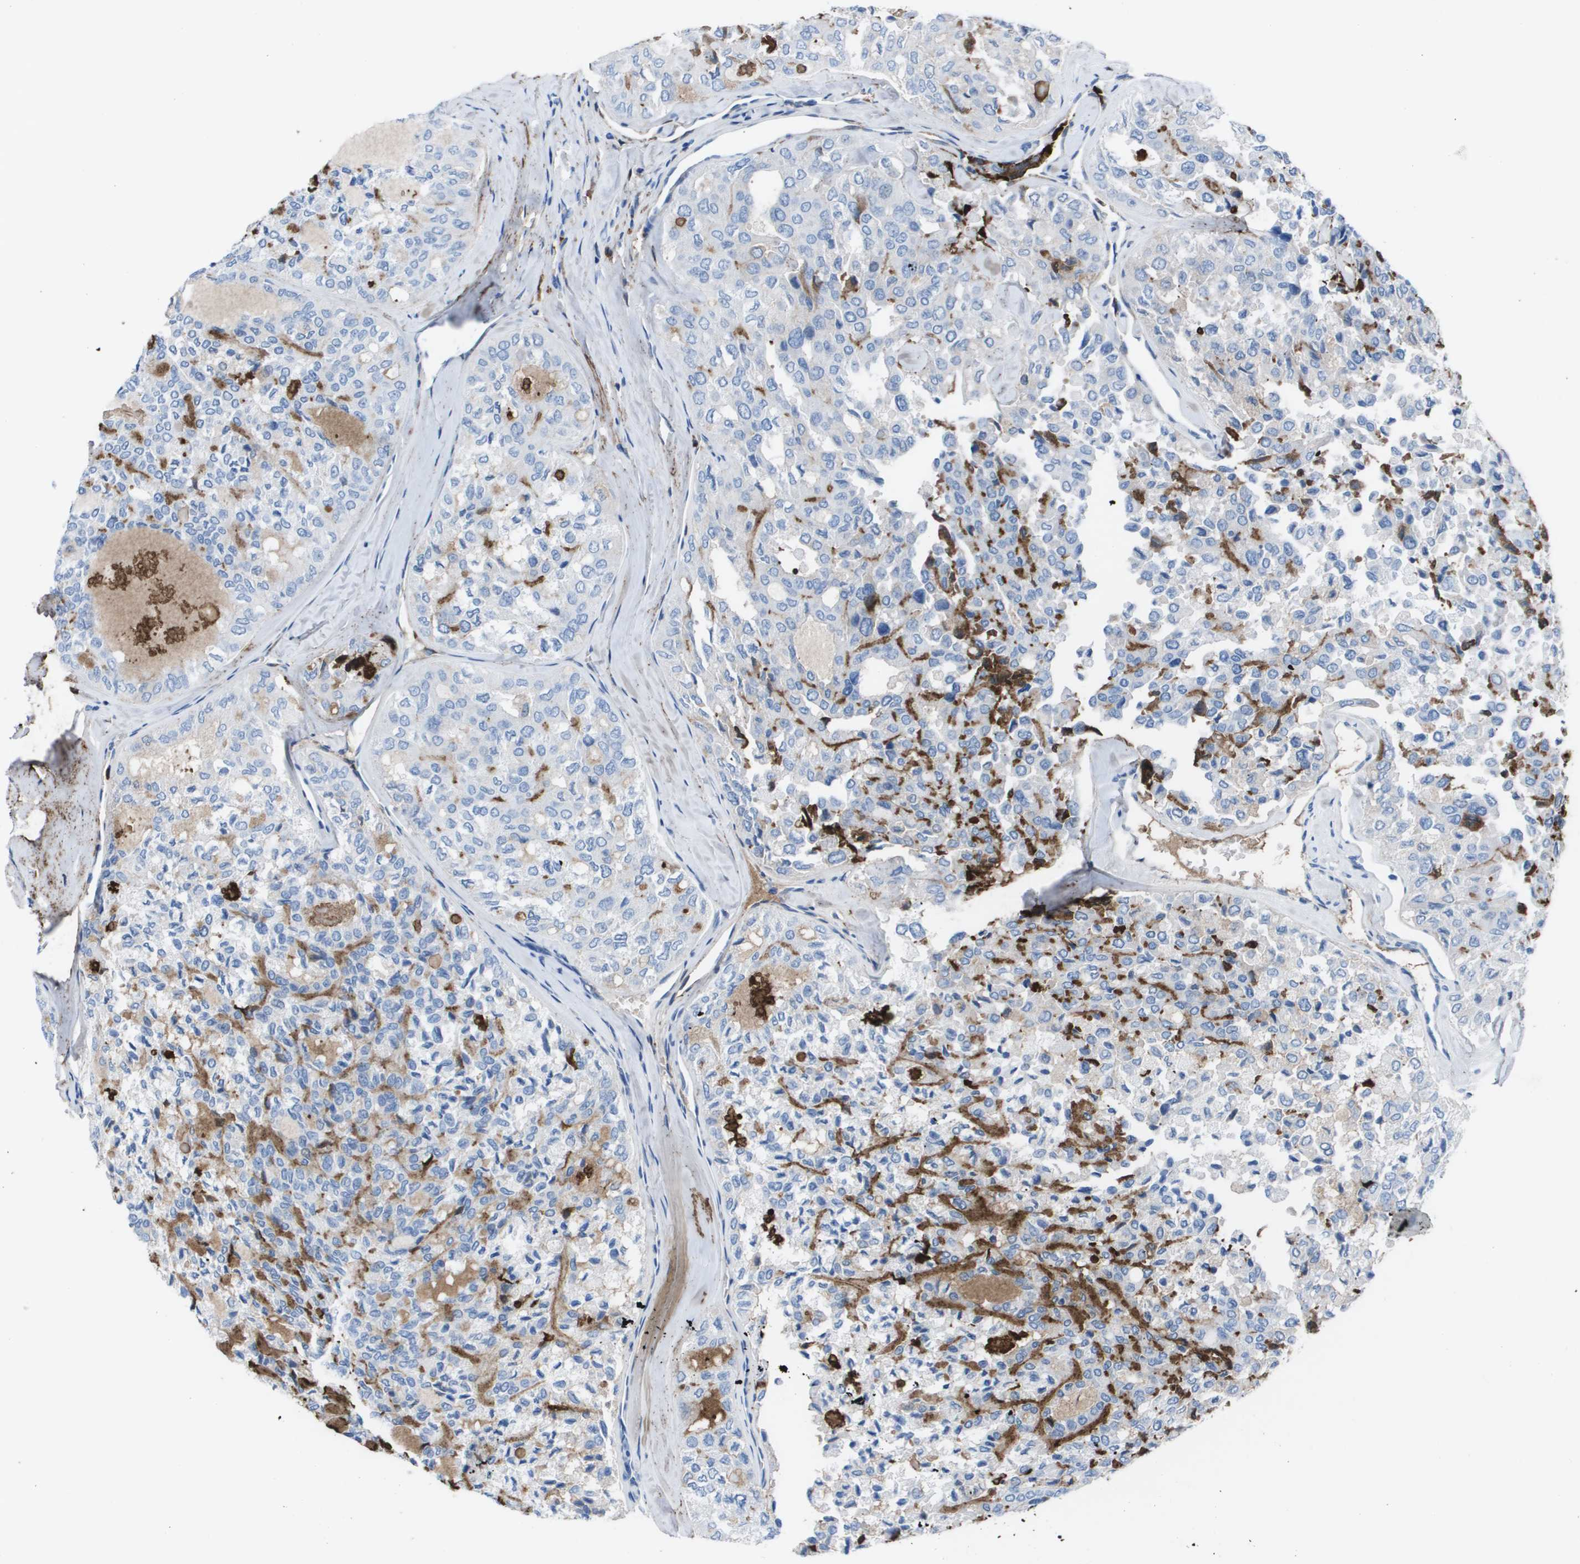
{"staining": {"intensity": "negative", "quantity": "none", "location": "none"}, "tissue": "thyroid cancer", "cell_type": "Tumor cells", "image_type": "cancer", "snomed": [{"axis": "morphology", "description": "Follicular adenoma carcinoma, NOS"}, {"axis": "topography", "description": "Thyroid gland"}], "caption": "Immunohistochemistry image of follicular adenoma carcinoma (thyroid) stained for a protein (brown), which exhibits no expression in tumor cells. (IHC, brightfield microscopy, high magnification).", "gene": "VTN", "patient": {"sex": "male", "age": 75}}